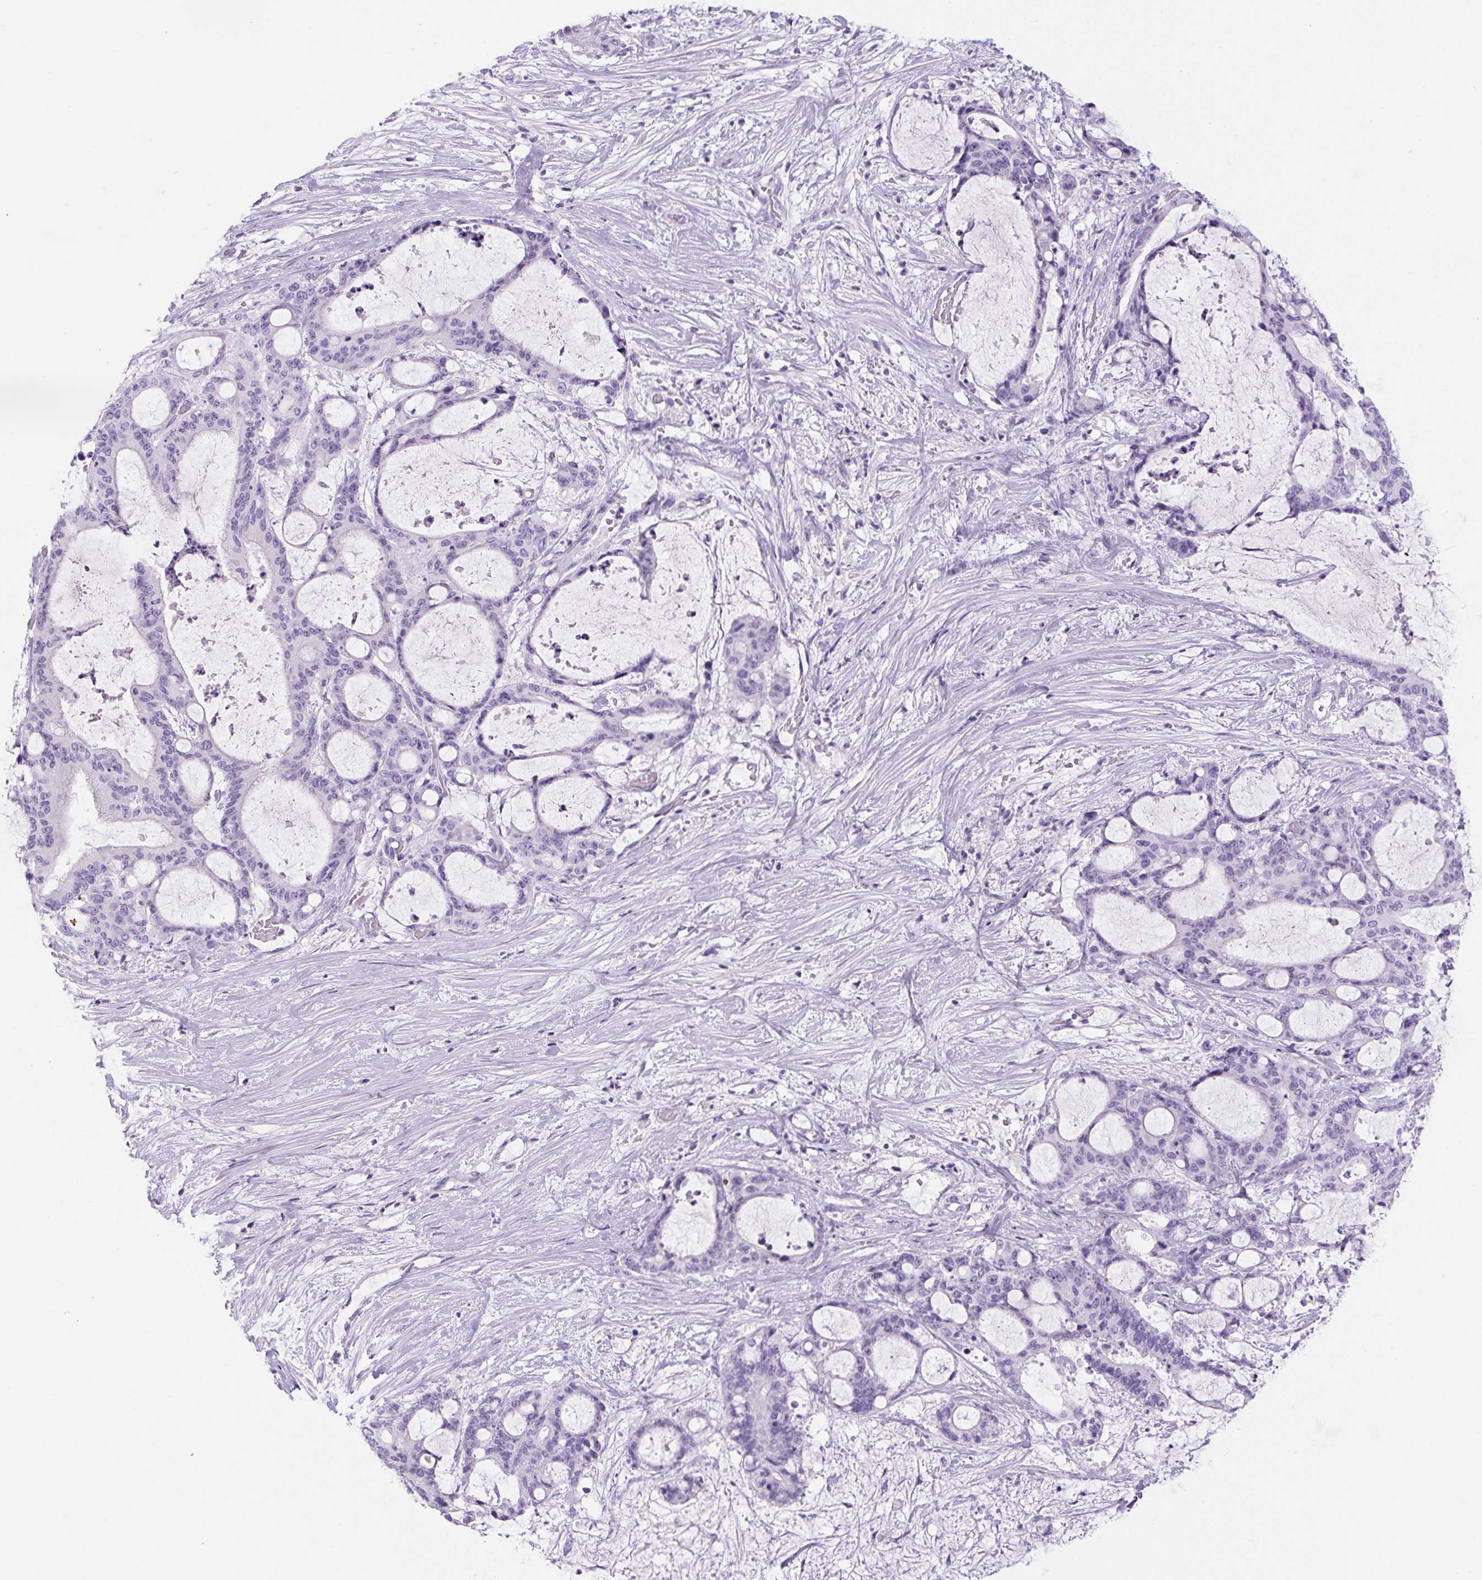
{"staining": {"intensity": "negative", "quantity": "none", "location": "none"}, "tissue": "liver cancer", "cell_type": "Tumor cells", "image_type": "cancer", "snomed": [{"axis": "morphology", "description": "Normal tissue, NOS"}, {"axis": "morphology", "description": "Cholangiocarcinoma"}, {"axis": "topography", "description": "Liver"}, {"axis": "topography", "description": "Peripheral nerve tissue"}], "caption": "High magnification brightfield microscopy of liver cholangiocarcinoma stained with DAB (3,3'-diaminobenzidine) (brown) and counterstained with hematoxylin (blue): tumor cells show no significant expression.", "gene": "PRRT1", "patient": {"sex": "female", "age": 73}}